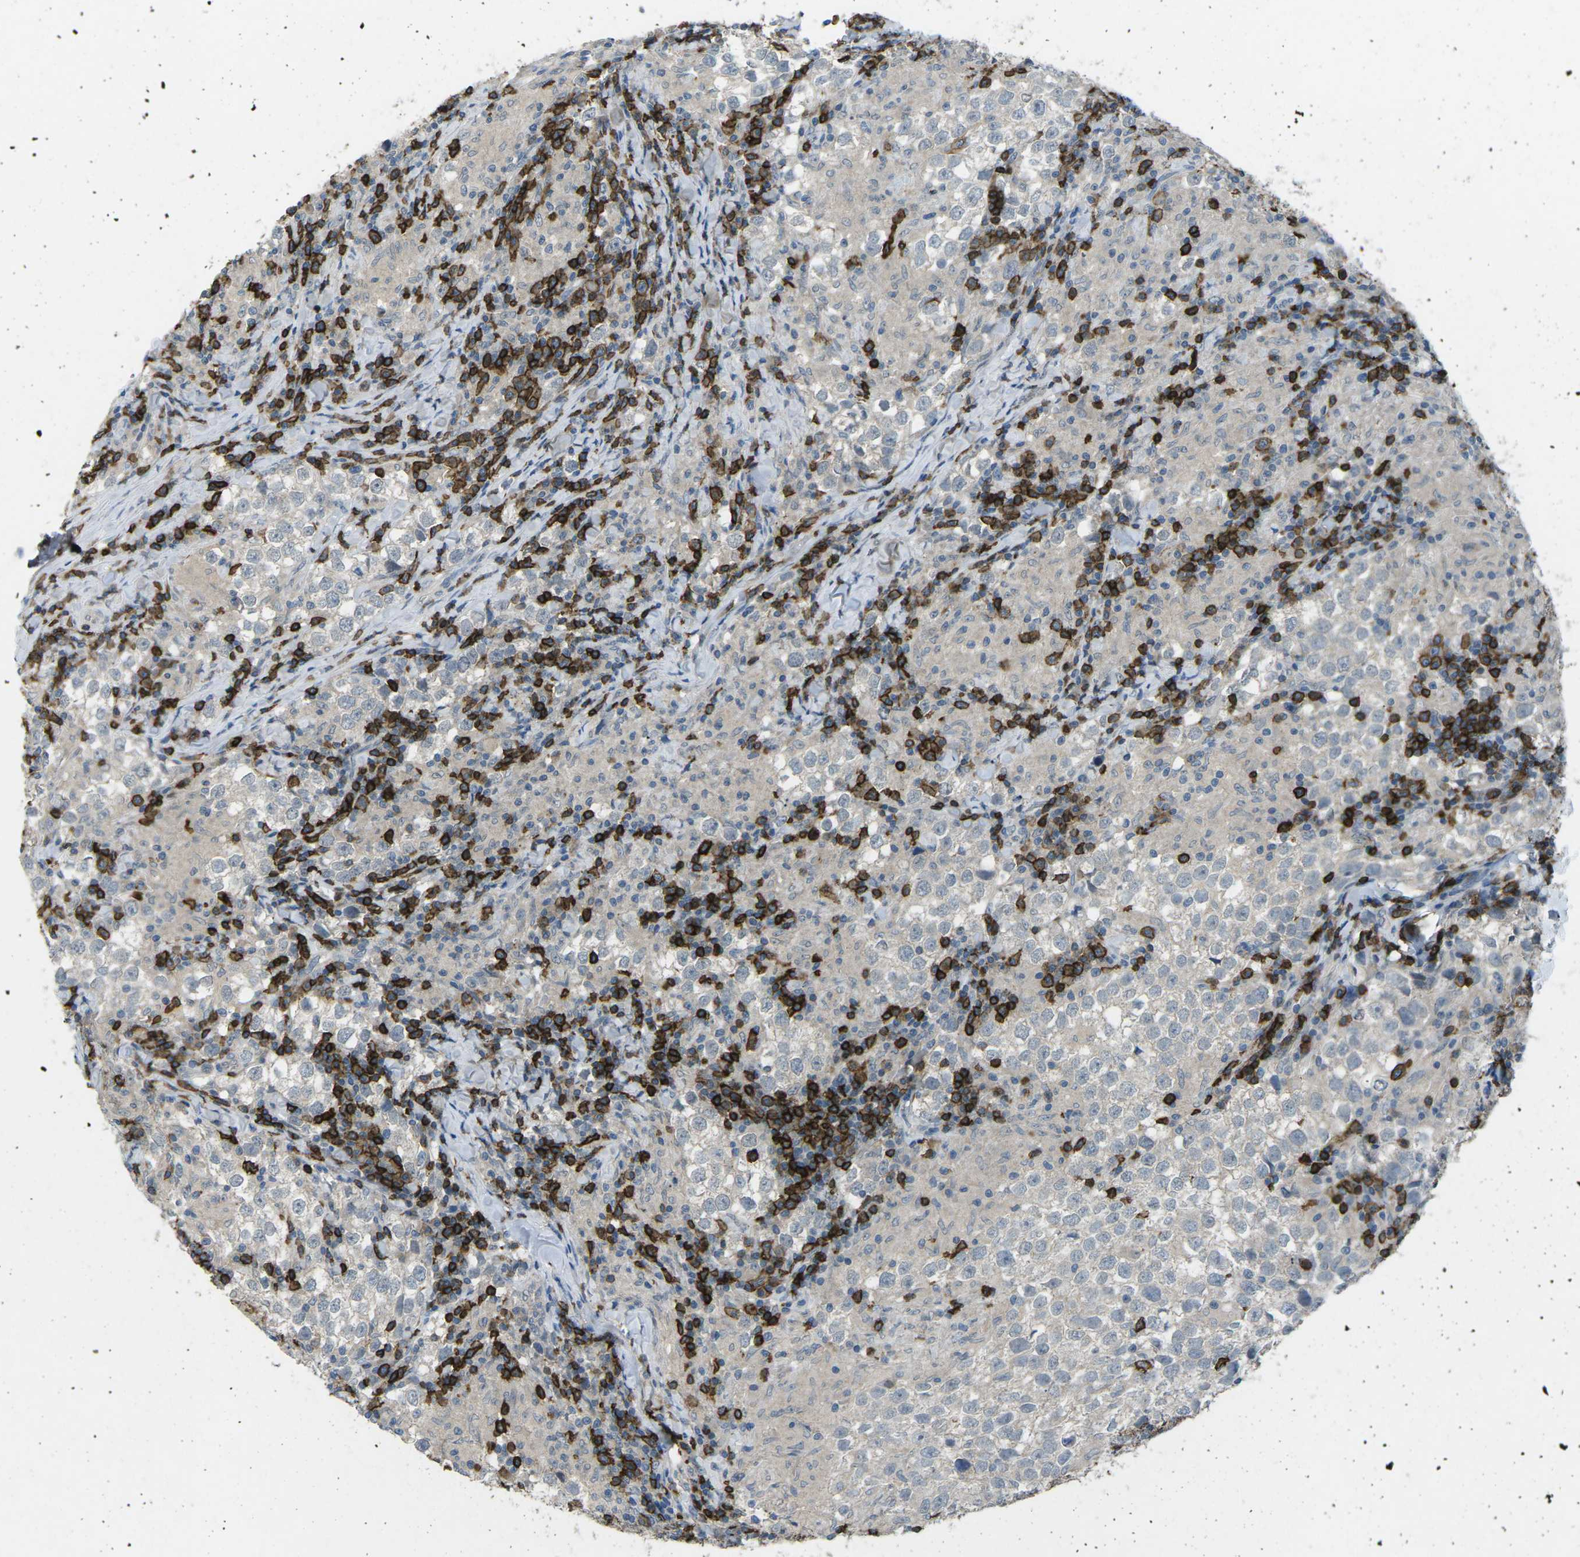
{"staining": {"intensity": "negative", "quantity": "none", "location": "none"}, "tissue": "testis cancer", "cell_type": "Tumor cells", "image_type": "cancer", "snomed": [{"axis": "morphology", "description": "Seminoma, NOS"}, {"axis": "morphology", "description": "Carcinoma, Embryonal, NOS"}, {"axis": "topography", "description": "Testis"}], "caption": "Tumor cells show no significant expression in testis seminoma.", "gene": "CD19", "patient": {"sex": "male", "age": 36}}